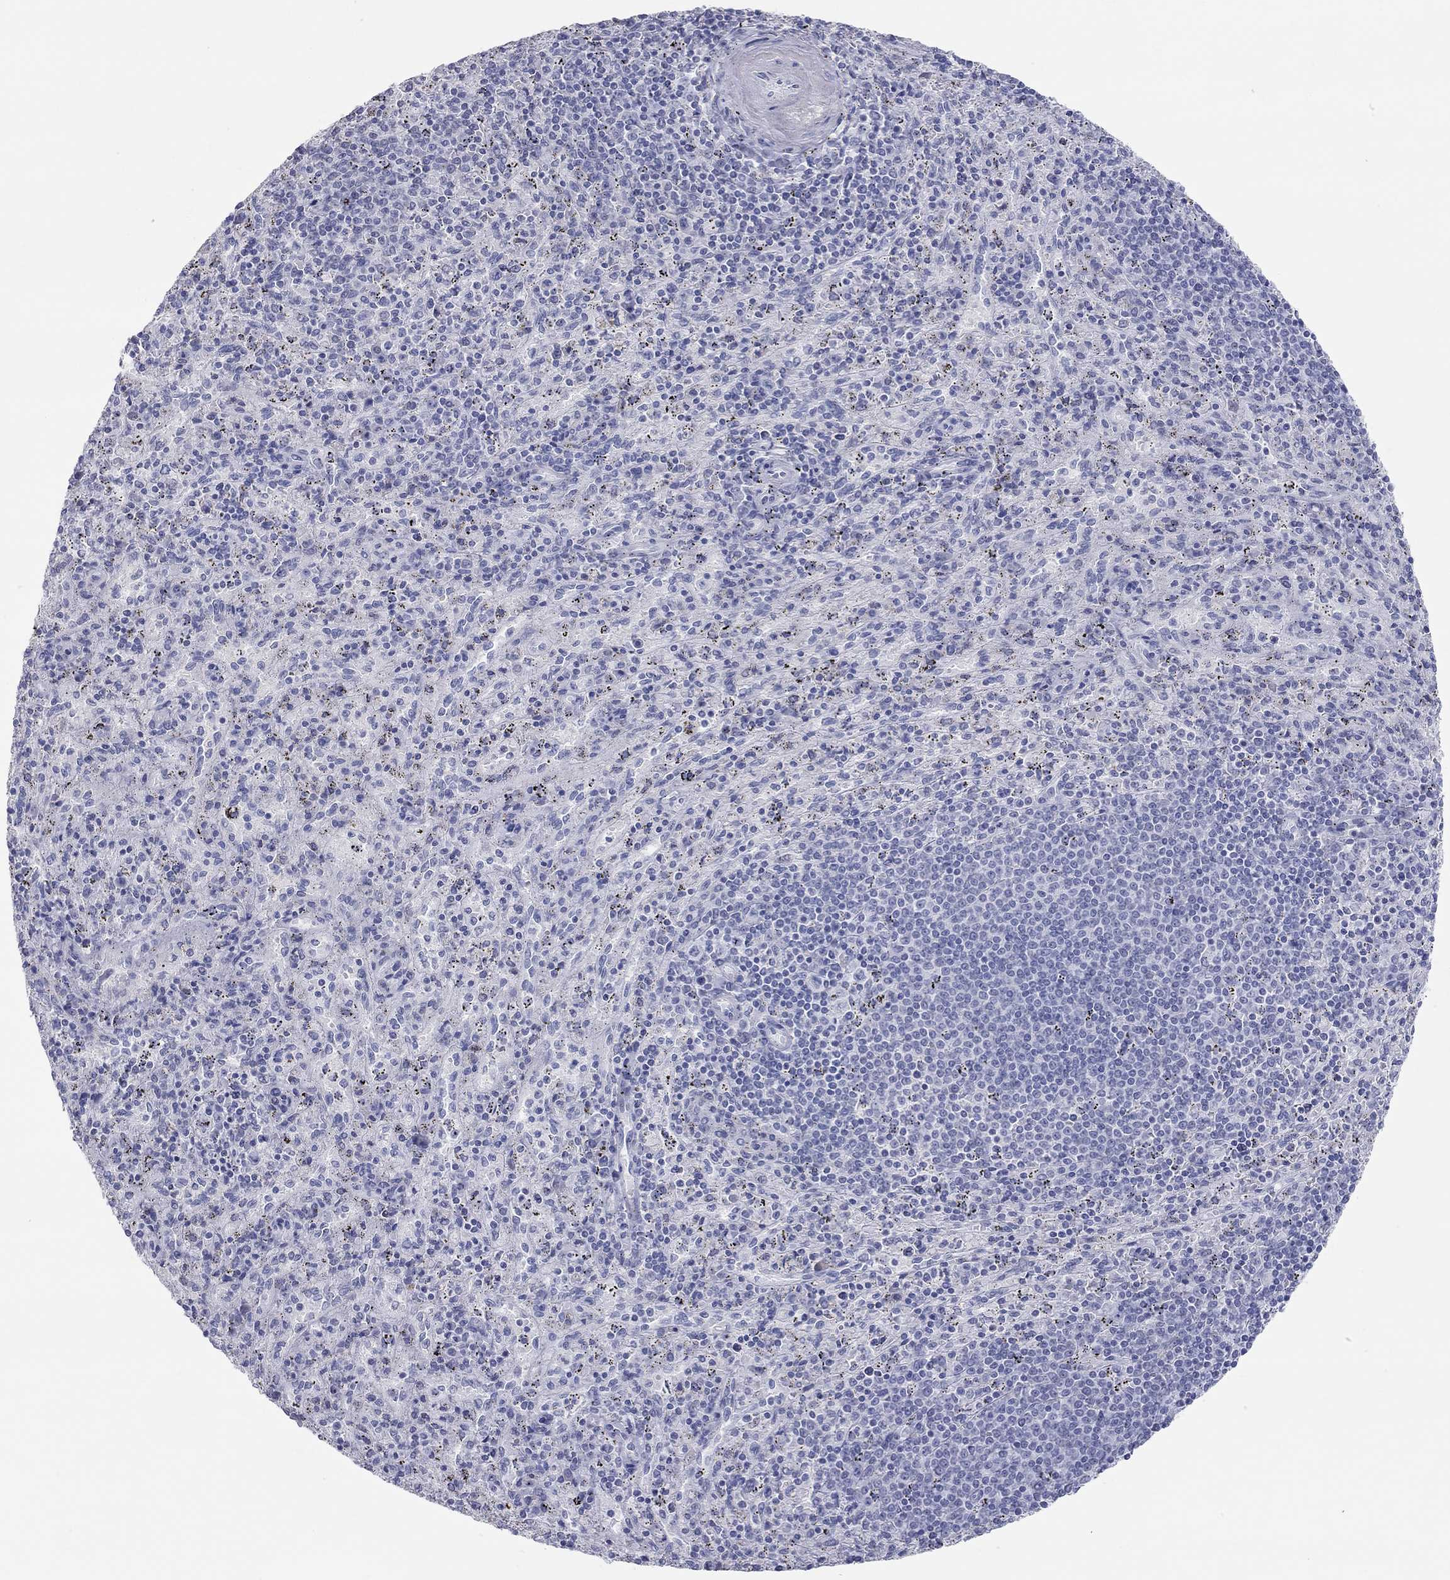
{"staining": {"intensity": "negative", "quantity": "none", "location": "none"}, "tissue": "spleen", "cell_type": "Cells in red pulp", "image_type": "normal", "snomed": [{"axis": "morphology", "description": "Normal tissue, NOS"}, {"axis": "topography", "description": "Spleen"}], "caption": "Spleen stained for a protein using IHC shows no expression cells in red pulp.", "gene": "AK8", "patient": {"sex": "male", "age": 57}}